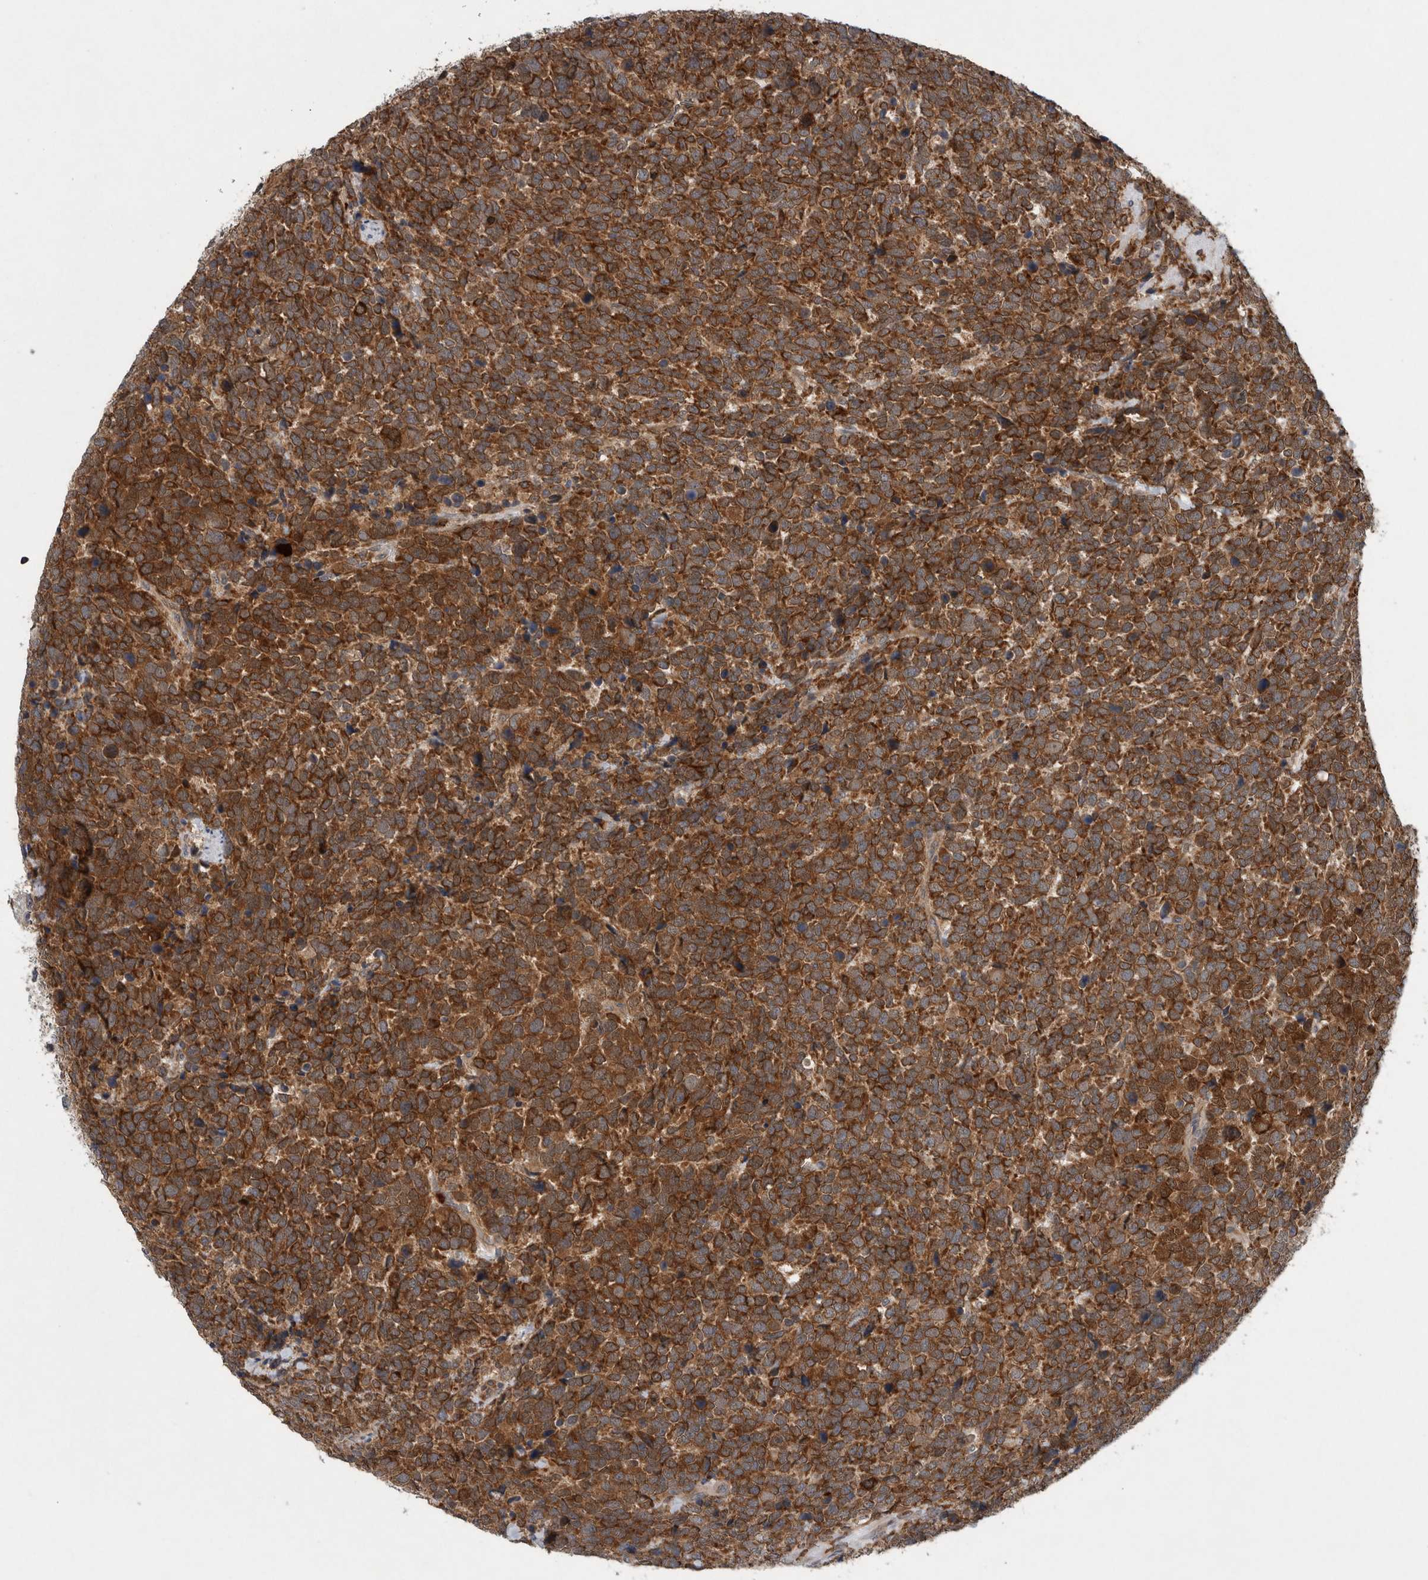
{"staining": {"intensity": "strong", "quantity": ">75%", "location": "cytoplasmic/membranous"}, "tissue": "urothelial cancer", "cell_type": "Tumor cells", "image_type": "cancer", "snomed": [{"axis": "morphology", "description": "Urothelial carcinoma, High grade"}, {"axis": "topography", "description": "Urinary bladder"}], "caption": "A histopathology image showing strong cytoplasmic/membranous staining in approximately >75% of tumor cells in urothelial carcinoma (high-grade), as visualized by brown immunohistochemical staining.", "gene": "PDCD2", "patient": {"sex": "female", "age": 82}}